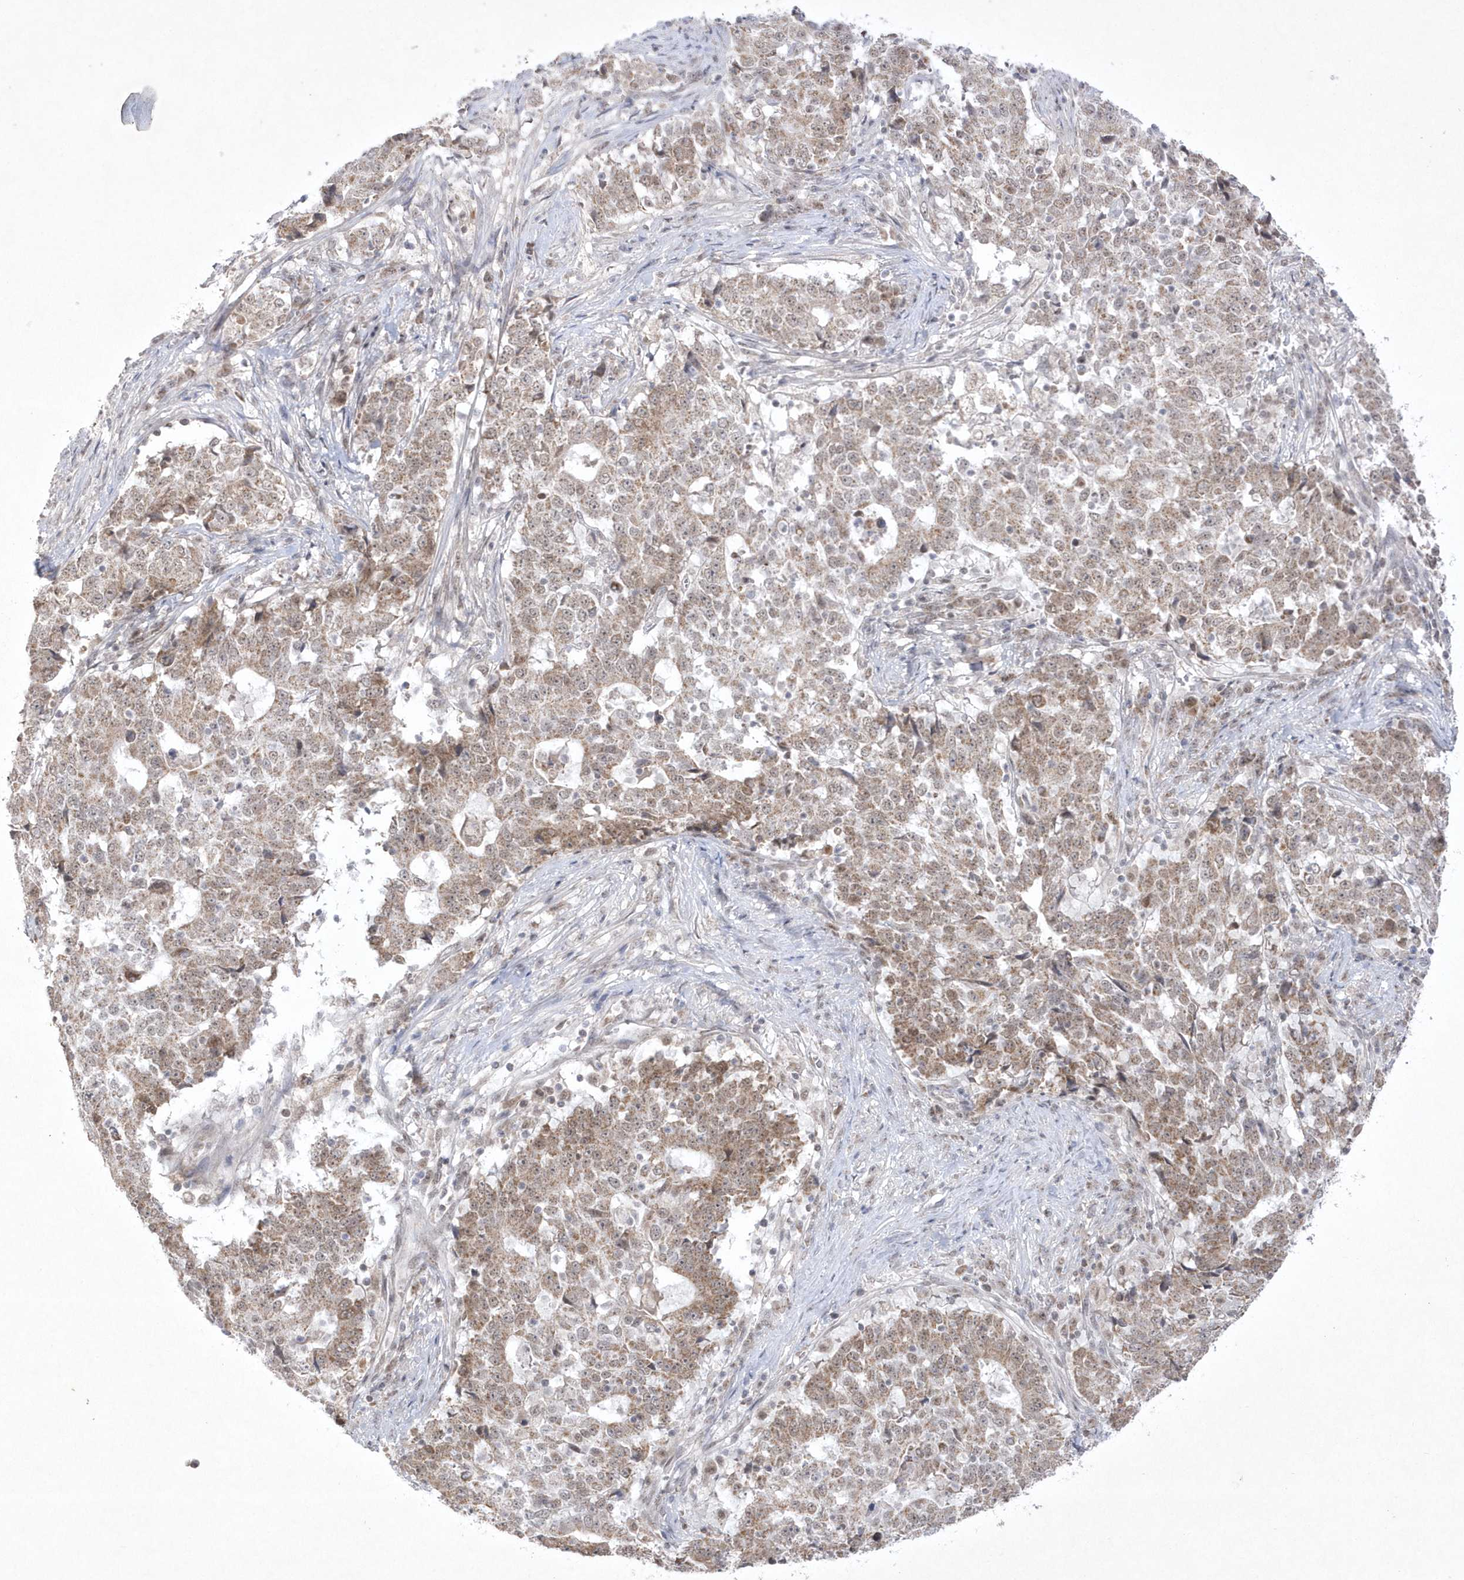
{"staining": {"intensity": "weak", "quantity": ">75%", "location": "cytoplasmic/membranous"}, "tissue": "stomach cancer", "cell_type": "Tumor cells", "image_type": "cancer", "snomed": [{"axis": "morphology", "description": "Adenocarcinoma, NOS"}, {"axis": "topography", "description": "Stomach"}], "caption": "A brown stain shows weak cytoplasmic/membranous positivity of a protein in adenocarcinoma (stomach) tumor cells.", "gene": "CPSF3", "patient": {"sex": "male", "age": 59}}